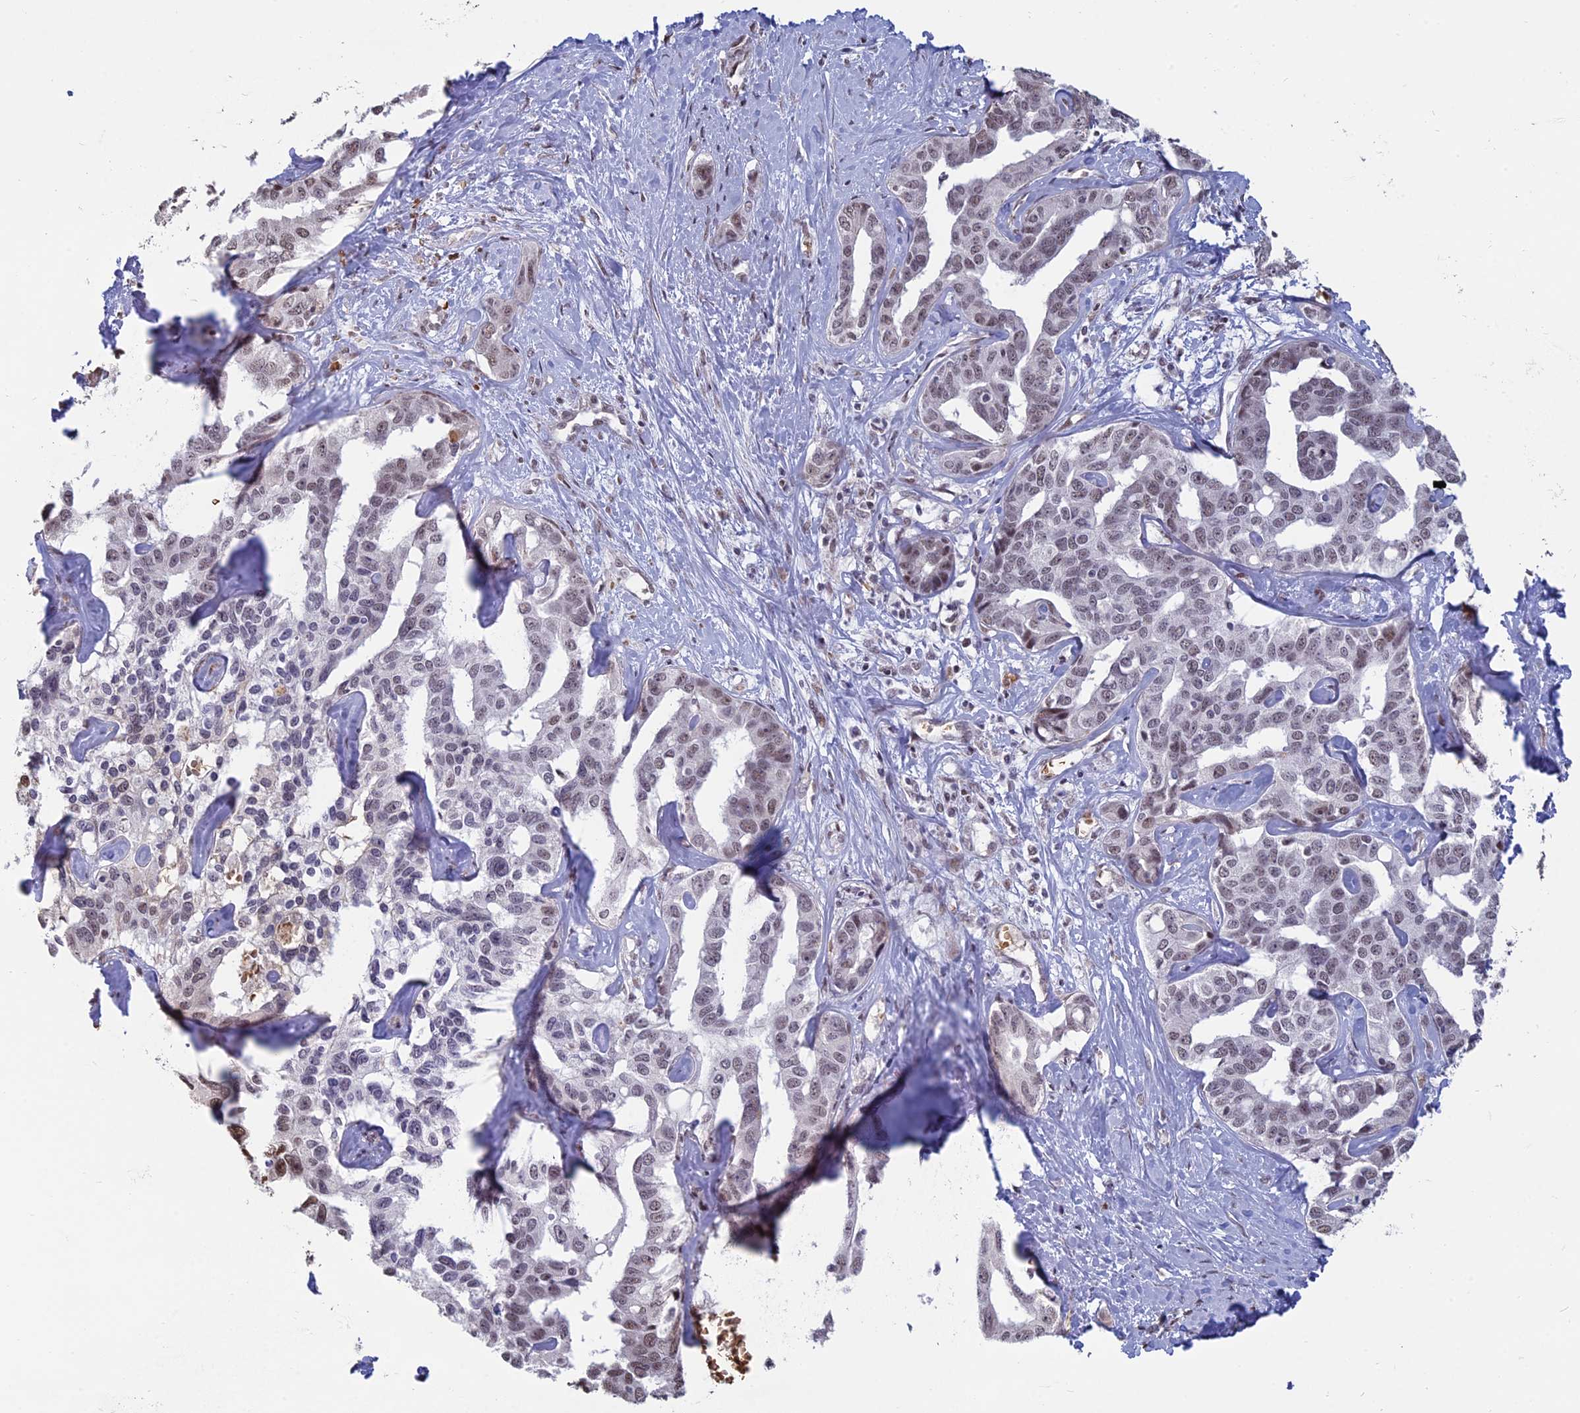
{"staining": {"intensity": "weak", "quantity": "25%-75%", "location": "nuclear"}, "tissue": "liver cancer", "cell_type": "Tumor cells", "image_type": "cancer", "snomed": [{"axis": "morphology", "description": "Cholangiocarcinoma"}, {"axis": "topography", "description": "Liver"}], "caption": "About 25%-75% of tumor cells in liver cancer reveal weak nuclear protein staining as visualized by brown immunohistochemical staining.", "gene": "MFAP1", "patient": {"sex": "male", "age": 59}}